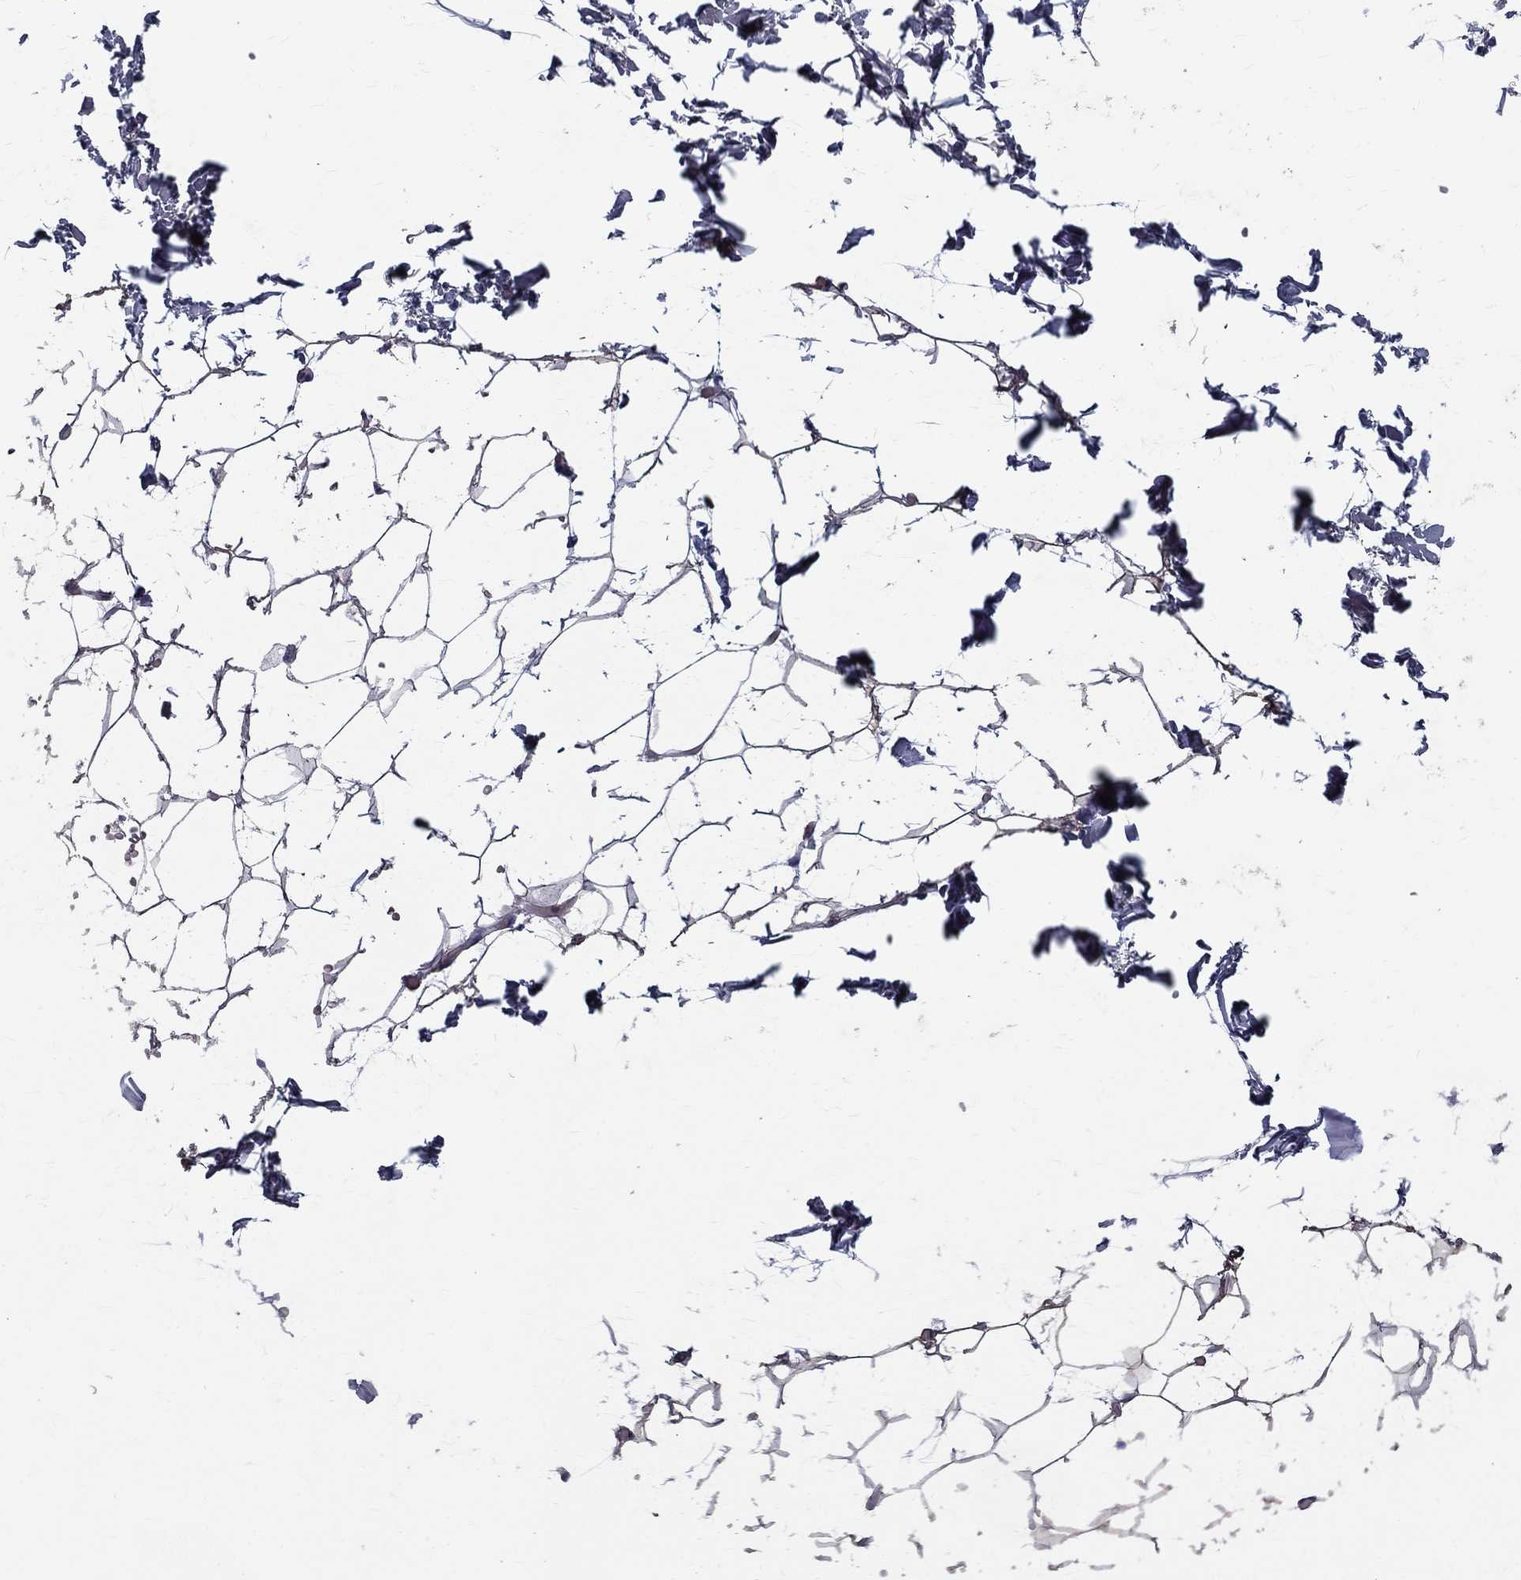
{"staining": {"intensity": "negative", "quantity": "none", "location": "none"}, "tissue": "adipose tissue", "cell_type": "Adipocytes", "image_type": "normal", "snomed": [{"axis": "morphology", "description": "Normal tissue, NOS"}, {"axis": "topography", "description": "Skin"}, {"axis": "topography", "description": "Peripheral nerve tissue"}], "caption": "Immunohistochemistry of unremarkable human adipose tissue reveals no staining in adipocytes.", "gene": "ANXA10", "patient": {"sex": "female", "age": 56}}